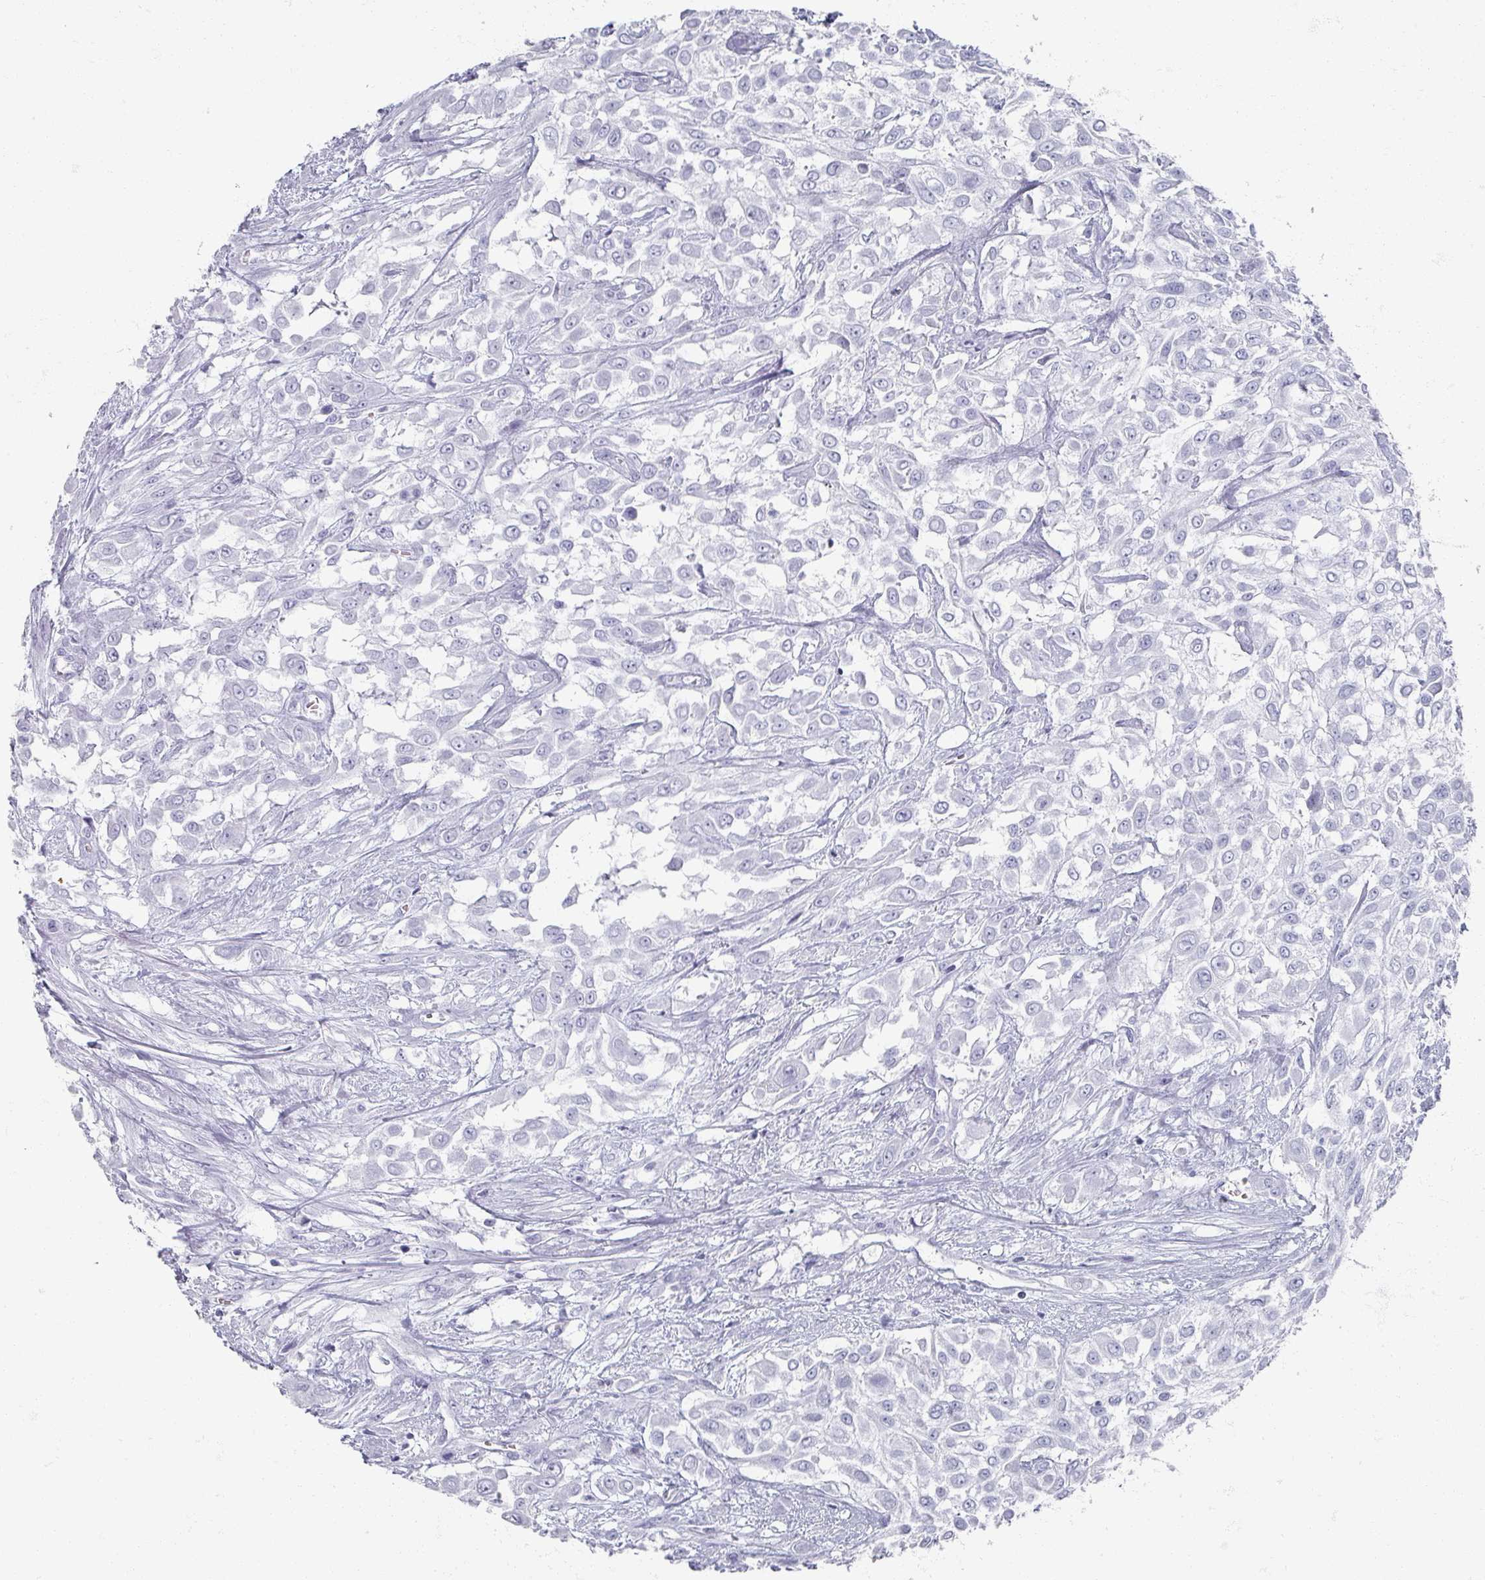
{"staining": {"intensity": "negative", "quantity": "none", "location": "none"}, "tissue": "urothelial cancer", "cell_type": "Tumor cells", "image_type": "cancer", "snomed": [{"axis": "morphology", "description": "Urothelial carcinoma, High grade"}, {"axis": "topography", "description": "Urinary bladder"}], "caption": "The photomicrograph shows no staining of tumor cells in urothelial cancer. (Brightfield microscopy of DAB immunohistochemistry (IHC) at high magnification).", "gene": "OMG", "patient": {"sex": "male", "age": 57}}